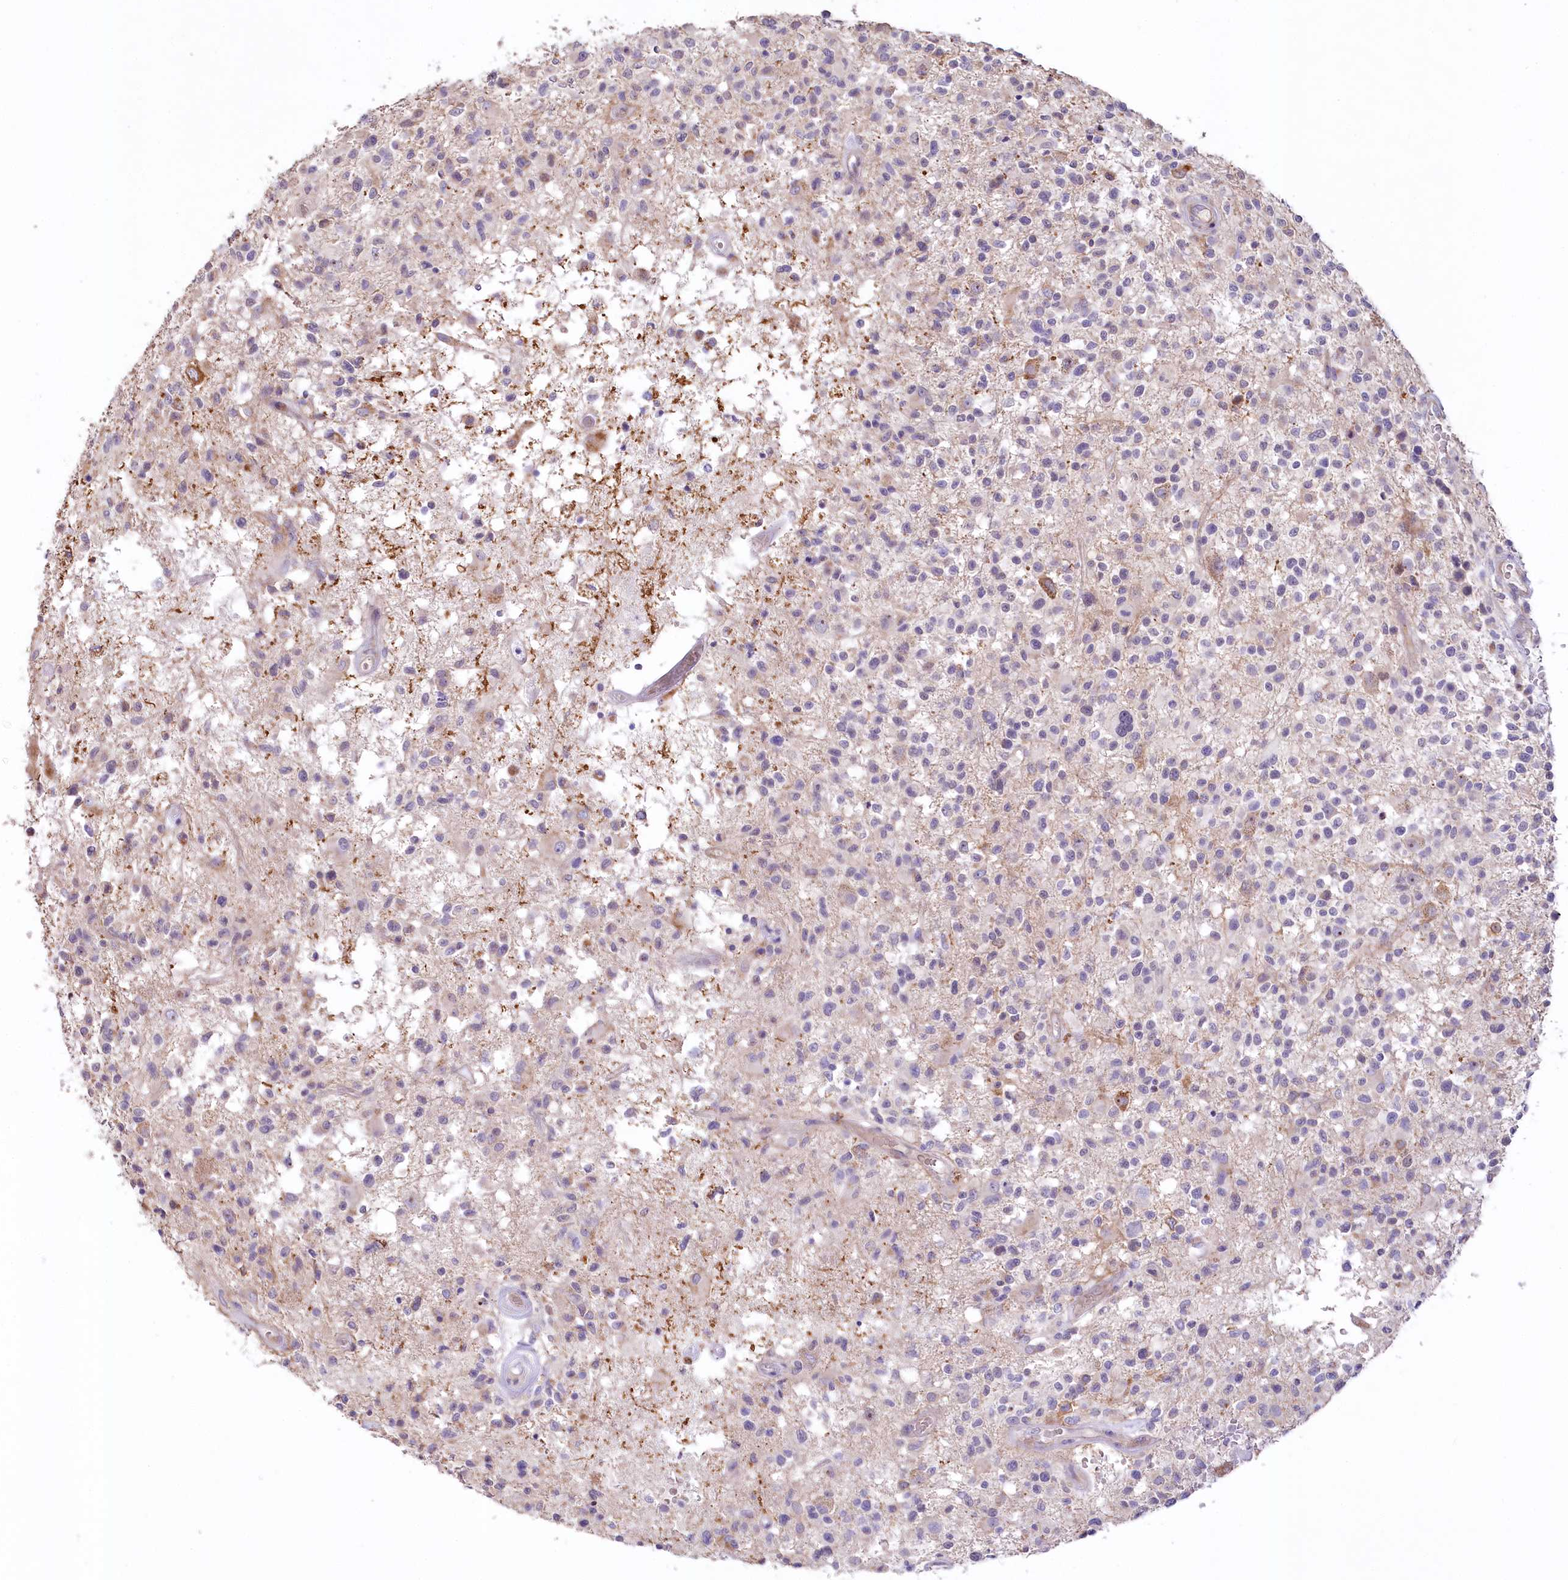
{"staining": {"intensity": "negative", "quantity": "none", "location": "none"}, "tissue": "glioma", "cell_type": "Tumor cells", "image_type": "cancer", "snomed": [{"axis": "morphology", "description": "Glioma, malignant, High grade"}, {"axis": "morphology", "description": "Glioblastoma, NOS"}, {"axis": "topography", "description": "Brain"}], "caption": "This is a micrograph of IHC staining of malignant glioma (high-grade), which shows no staining in tumor cells.", "gene": "SLC6A11", "patient": {"sex": "male", "age": 60}}